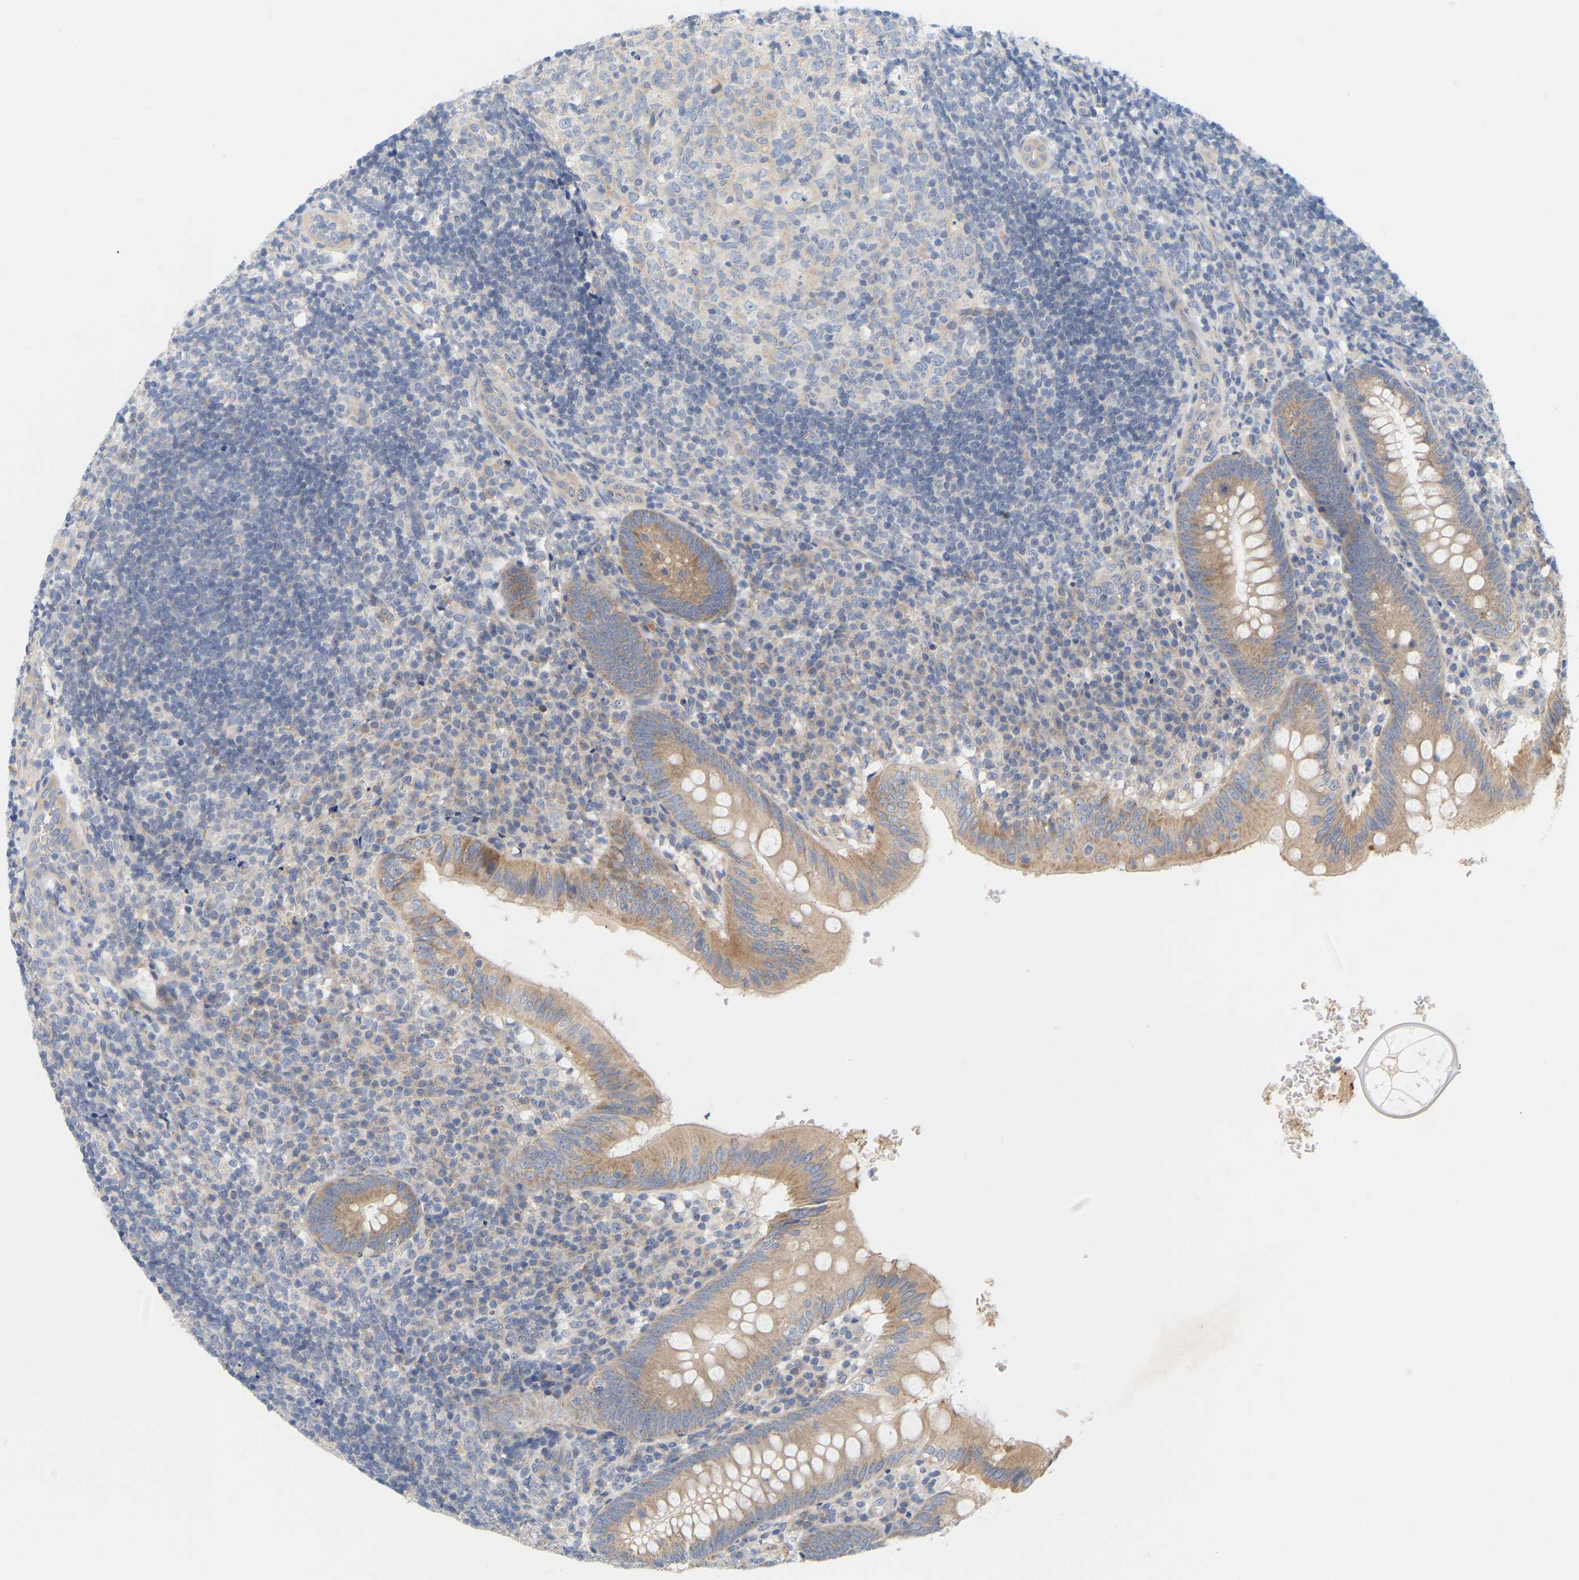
{"staining": {"intensity": "moderate", "quantity": ">75%", "location": "cytoplasmic/membranous"}, "tissue": "appendix", "cell_type": "Glandular cells", "image_type": "normal", "snomed": [{"axis": "morphology", "description": "Normal tissue, NOS"}, {"axis": "topography", "description": "Appendix"}], "caption": "Protein expression analysis of benign appendix reveals moderate cytoplasmic/membranous positivity in approximately >75% of glandular cells. (DAB = brown stain, brightfield microscopy at high magnification).", "gene": "MINDY4", "patient": {"sex": "male", "age": 8}}